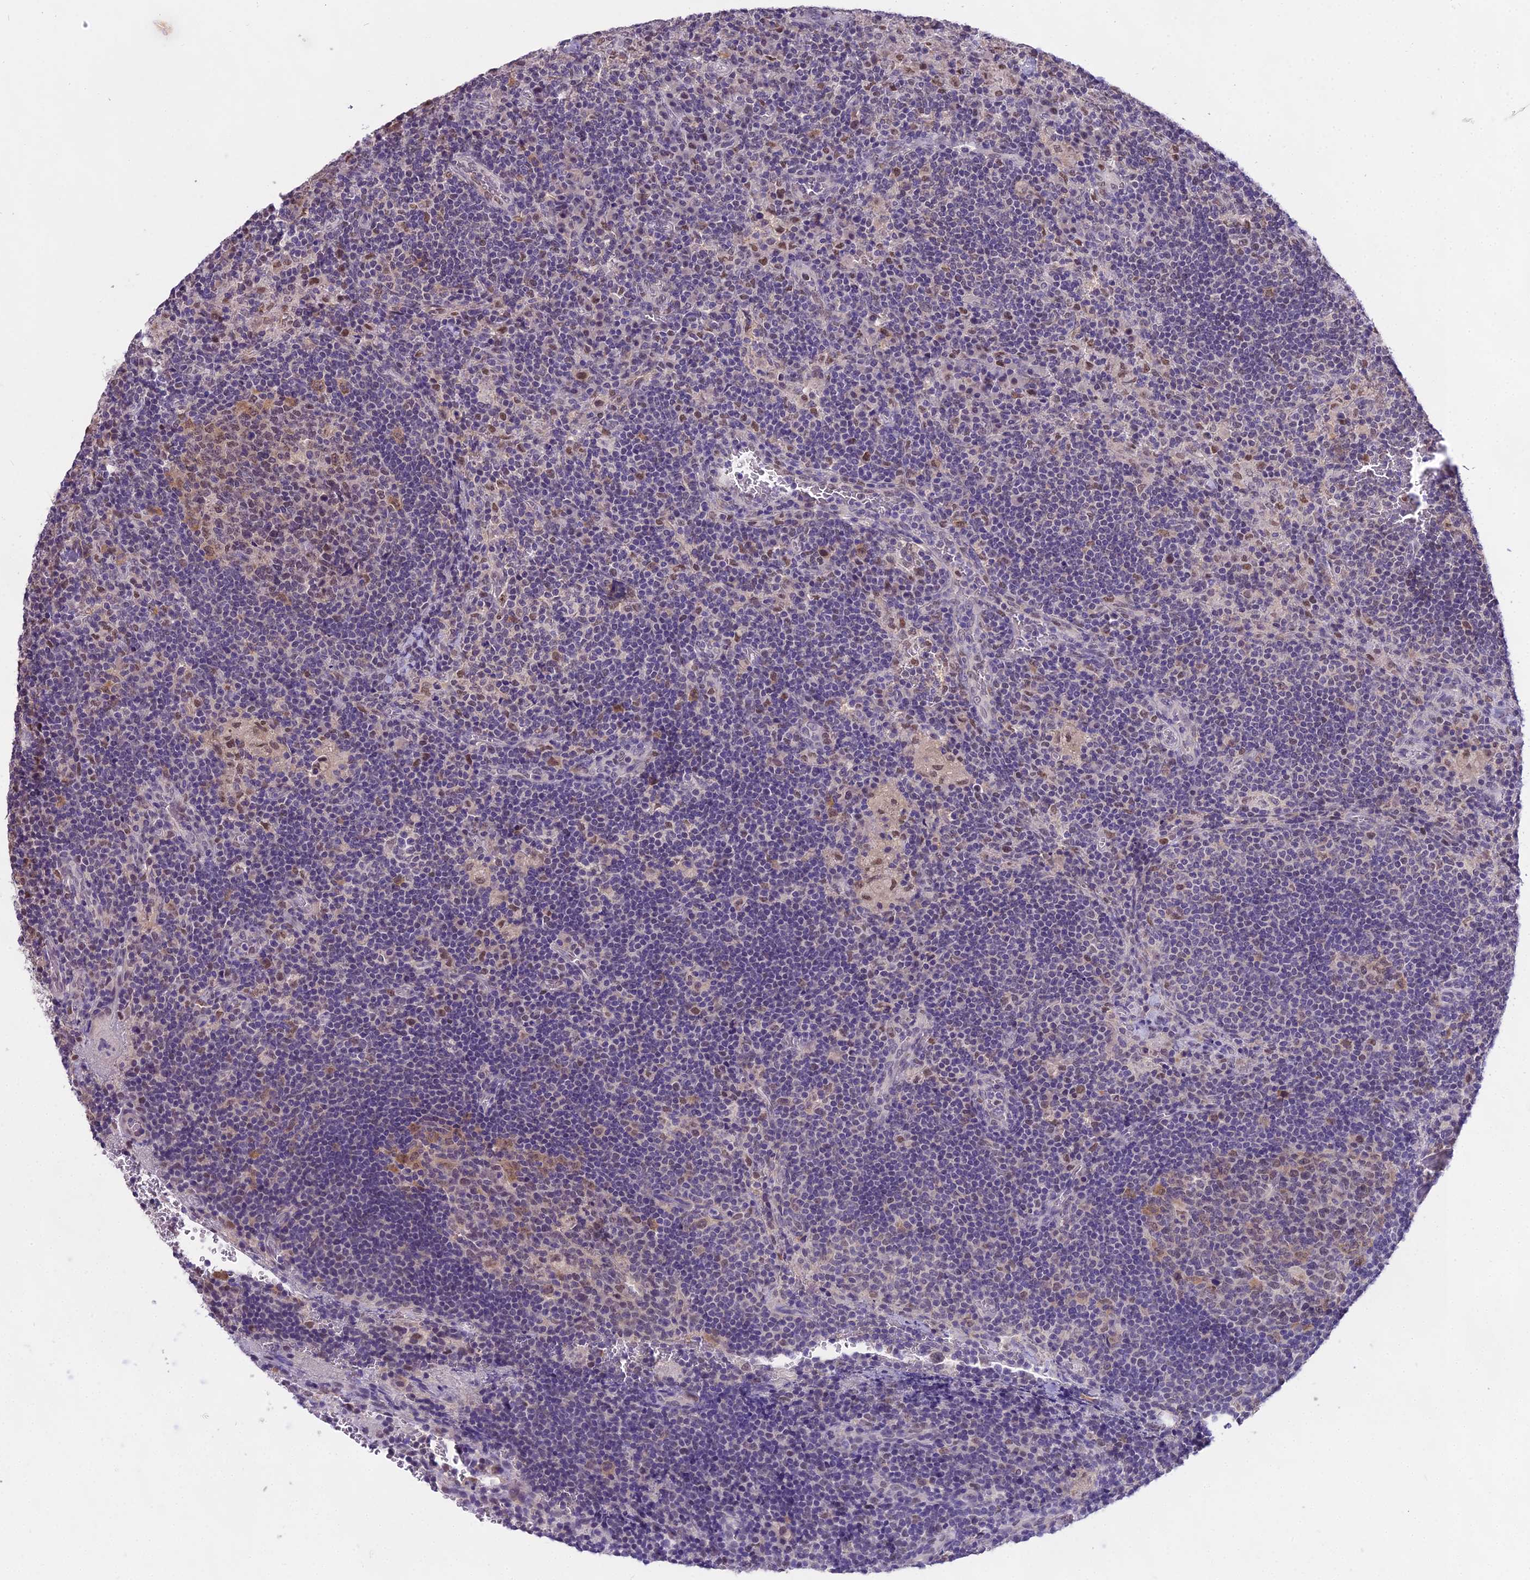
{"staining": {"intensity": "weak", "quantity": "25%-75%", "location": "nuclear"}, "tissue": "lymph node", "cell_type": "Germinal center cells", "image_type": "normal", "snomed": [{"axis": "morphology", "description": "Normal tissue, NOS"}, {"axis": "topography", "description": "Lymph node"}], "caption": "Protein expression analysis of unremarkable lymph node displays weak nuclear staining in about 25%-75% of germinal center cells.", "gene": "MAT2A", "patient": {"sex": "male", "age": 58}}